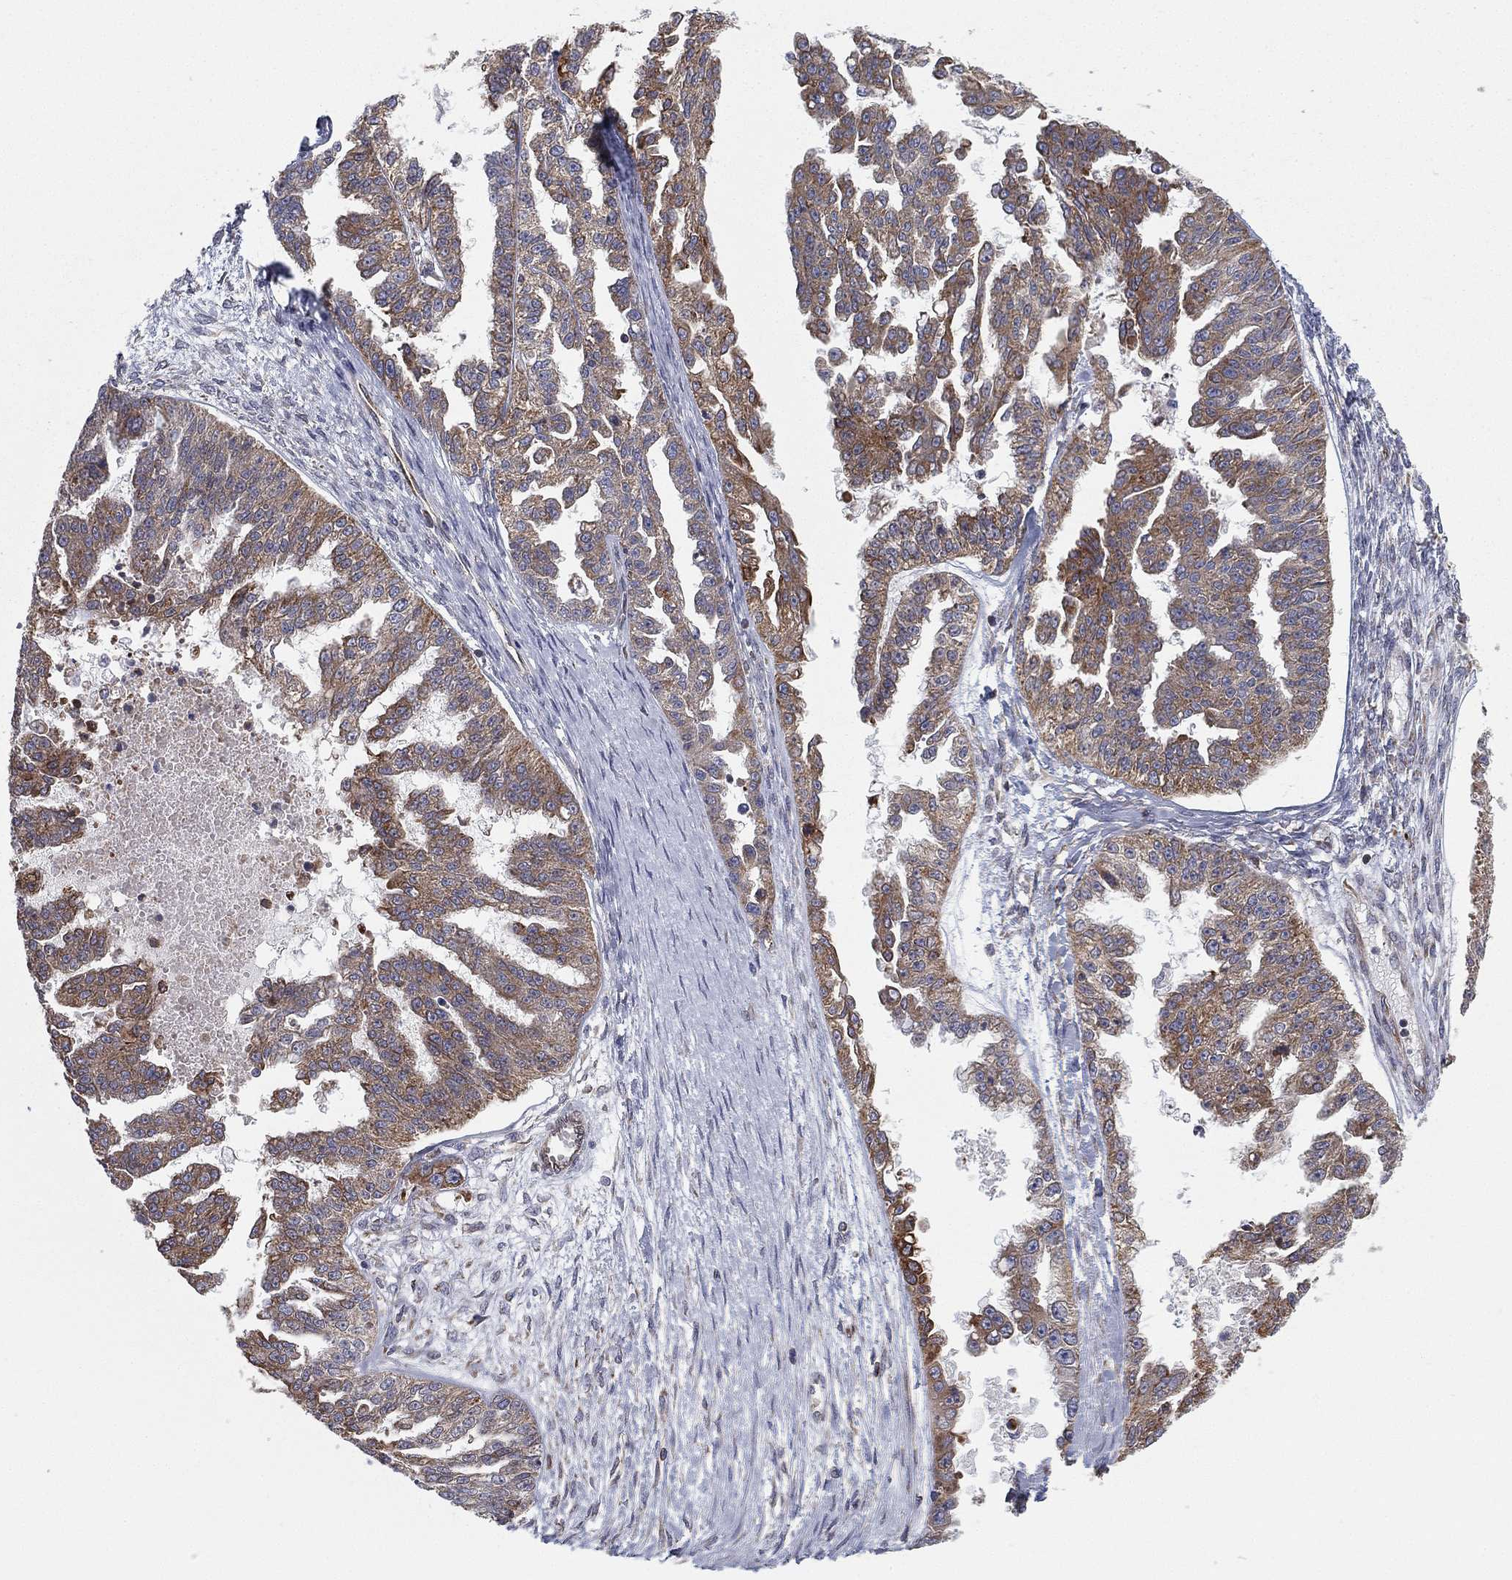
{"staining": {"intensity": "moderate", "quantity": "25%-75%", "location": "cytoplasmic/membranous"}, "tissue": "ovarian cancer", "cell_type": "Tumor cells", "image_type": "cancer", "snomed": [{"axis": "morphology", "description": "Cystadenocarcinoma, serous, NOS"}, {"axis": "topography", "description": "Ovary"}], "caption": "Immunohistochemical staining of ovarian cancer (serous cystadenocarcinoma) demonstrates moderate cytoplasmic/membranous protein expression in about 25%-75% of tumor cells. (DAB = brown stain, brightfield microscopy at high magnification).", "gene": "CYB5B", "patient": {"sex": "female", "age": 58}}